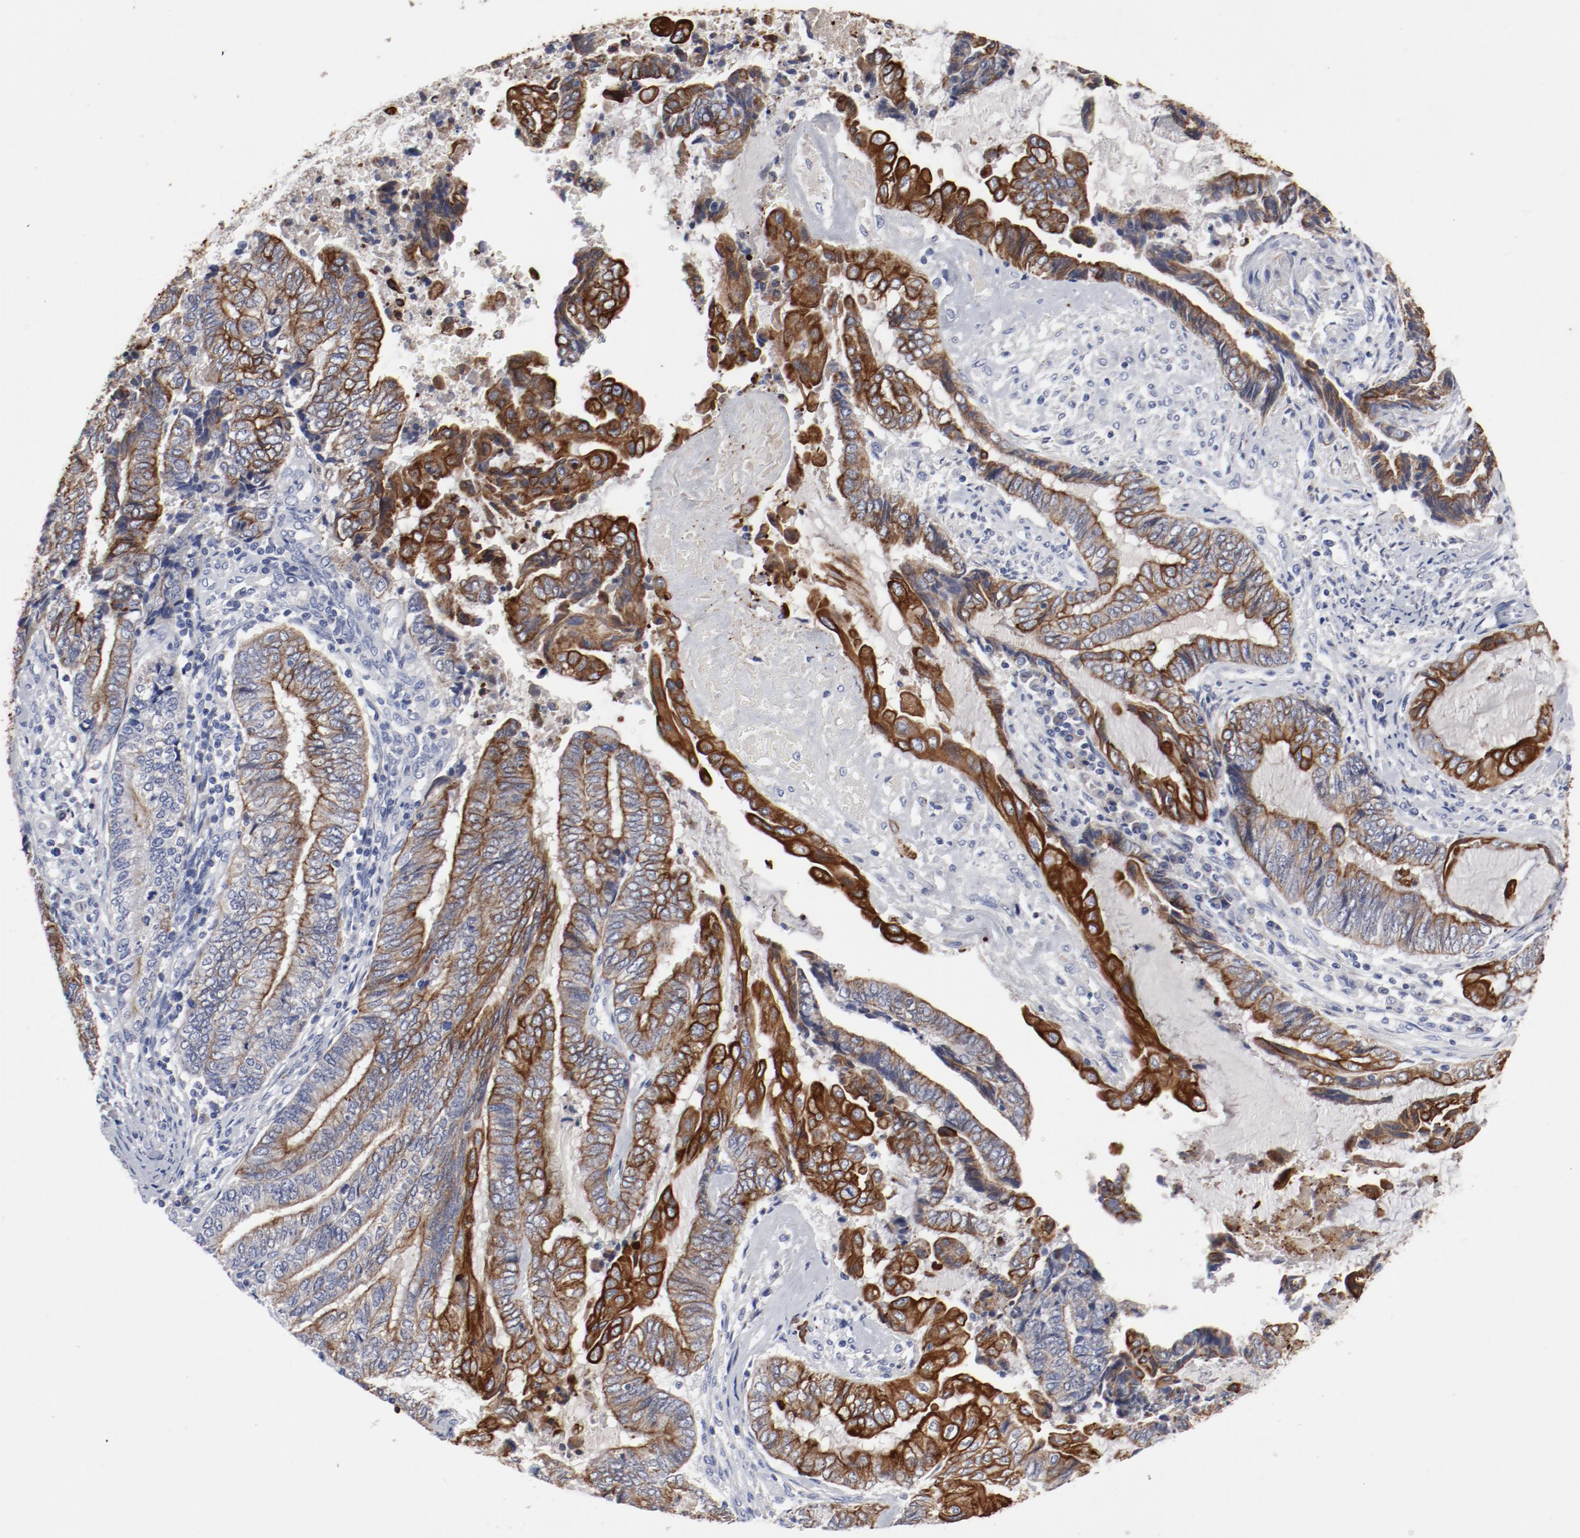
{"staining": {"intensity": "strong", "quantity": ">75%", "location": "cytoplasmic/membranous"}, "tissue": "endometrial cancer", "cell_type": "Tumor cells", "image_type": "cancer", "snomed": [{"axis": "morphology", "description": "Adenocarcinoma, NOS"}, {"axis": "topography", "description": "Uterus"}, {"axis": "topography", "description": "Endometrium"}], "caption": "The image shows staining of adenocarcinoma (endometrial), revealing strong cytoplasmic/membranous protein staining (brown color) within tumor cells.", "gene": "TSPAN6", "patient": {"sex": "female", "age": 70}}